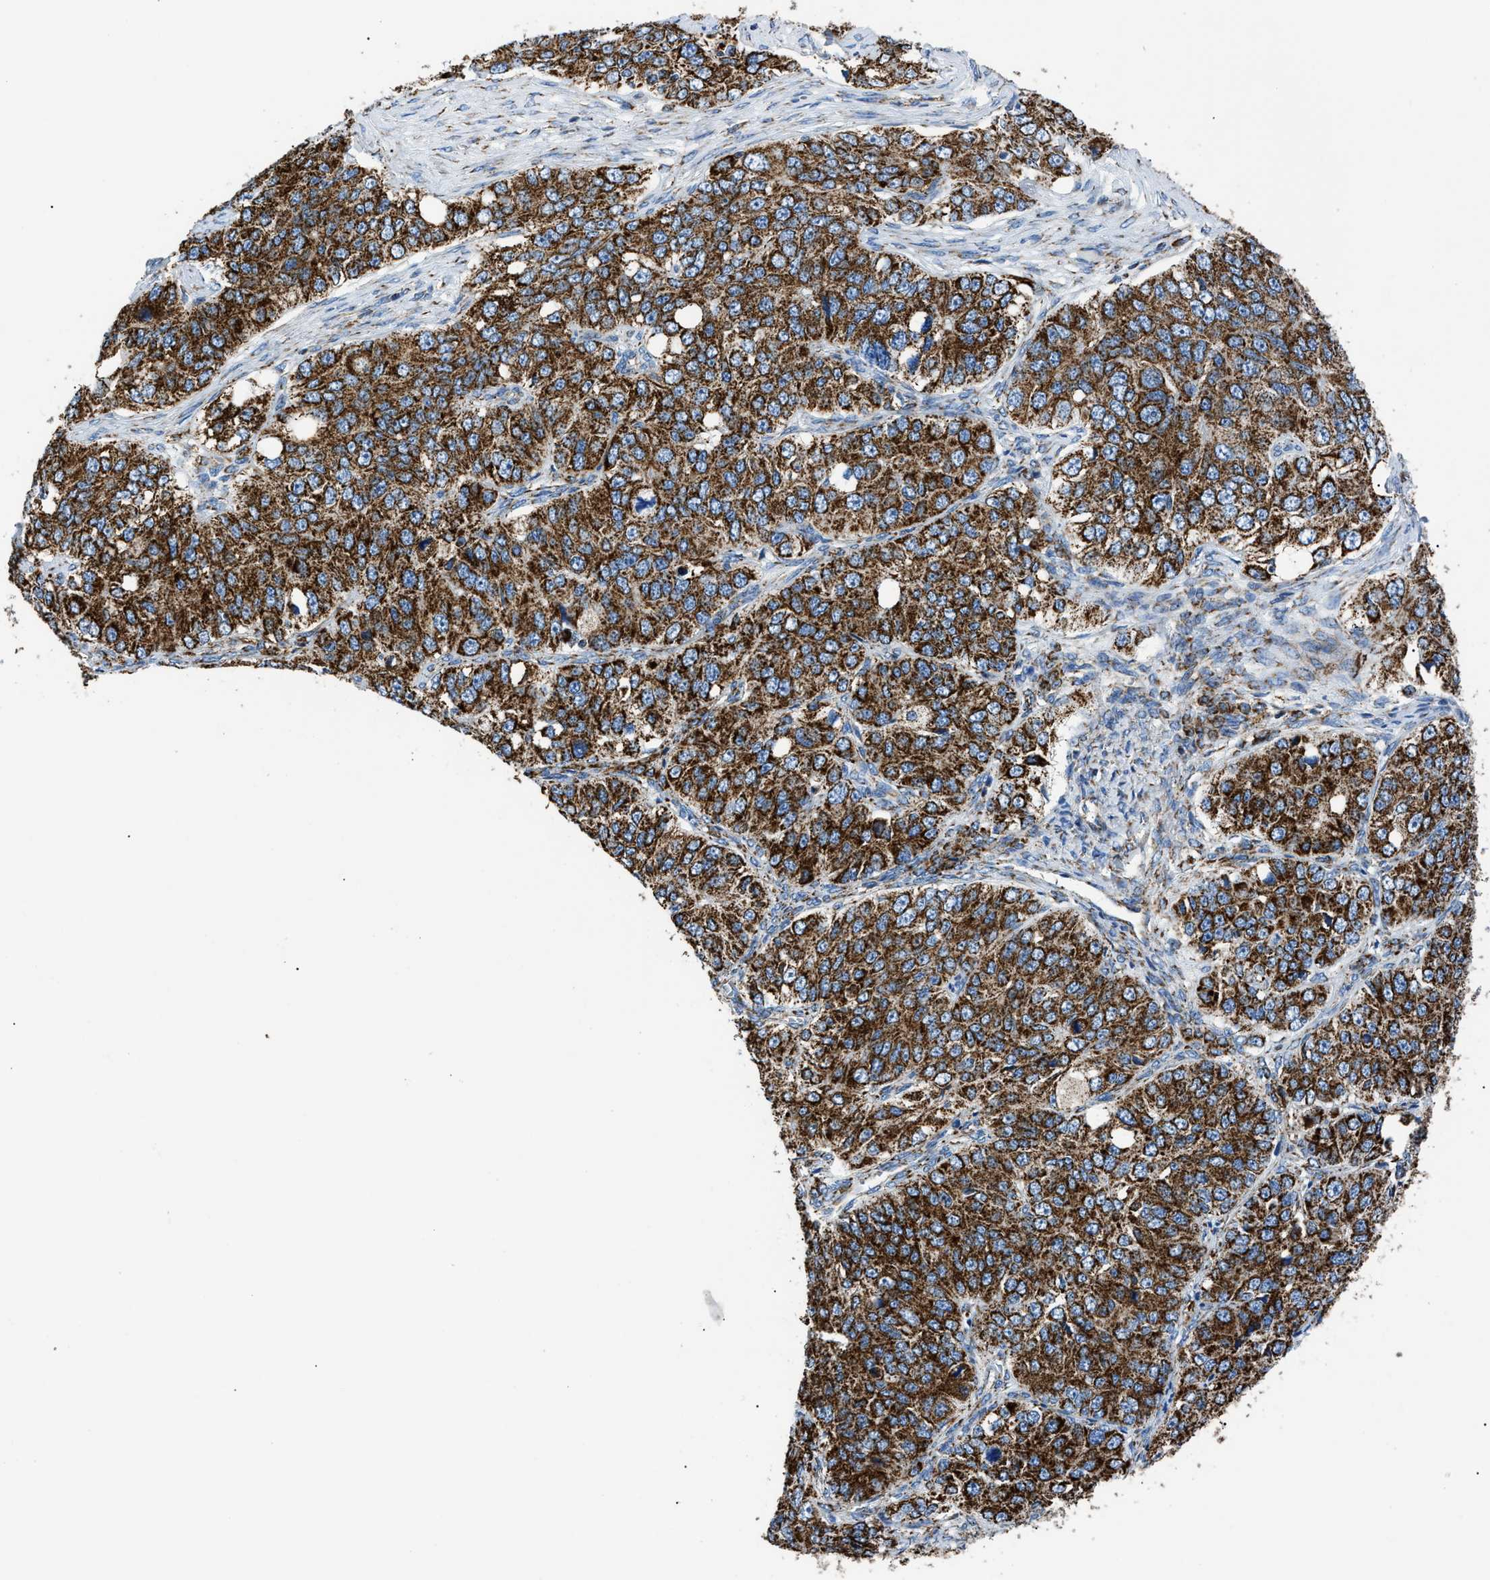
{"staining": {"intensity": "strong", "quantity": ">75%", "location": "cytoplasmic/membranous"}, "tissue": "ovarian cancer", "cell_type": "Tumor cells", "image_type": "cancer", "snomed": [{"axis": "morphology", "description": "Carcinoma, endometroid"}, {"axis": "topography", "description": "Ovary"}], "caption": "Immunohistochemistry (IHC) of ovarian endometroid carcinoma exhibits high levels of strong cytoplasmic/membranous expression in about >75% of tumor cells.", "gene": "PHB2", "patient": {"sex": "female", "age": 51}}